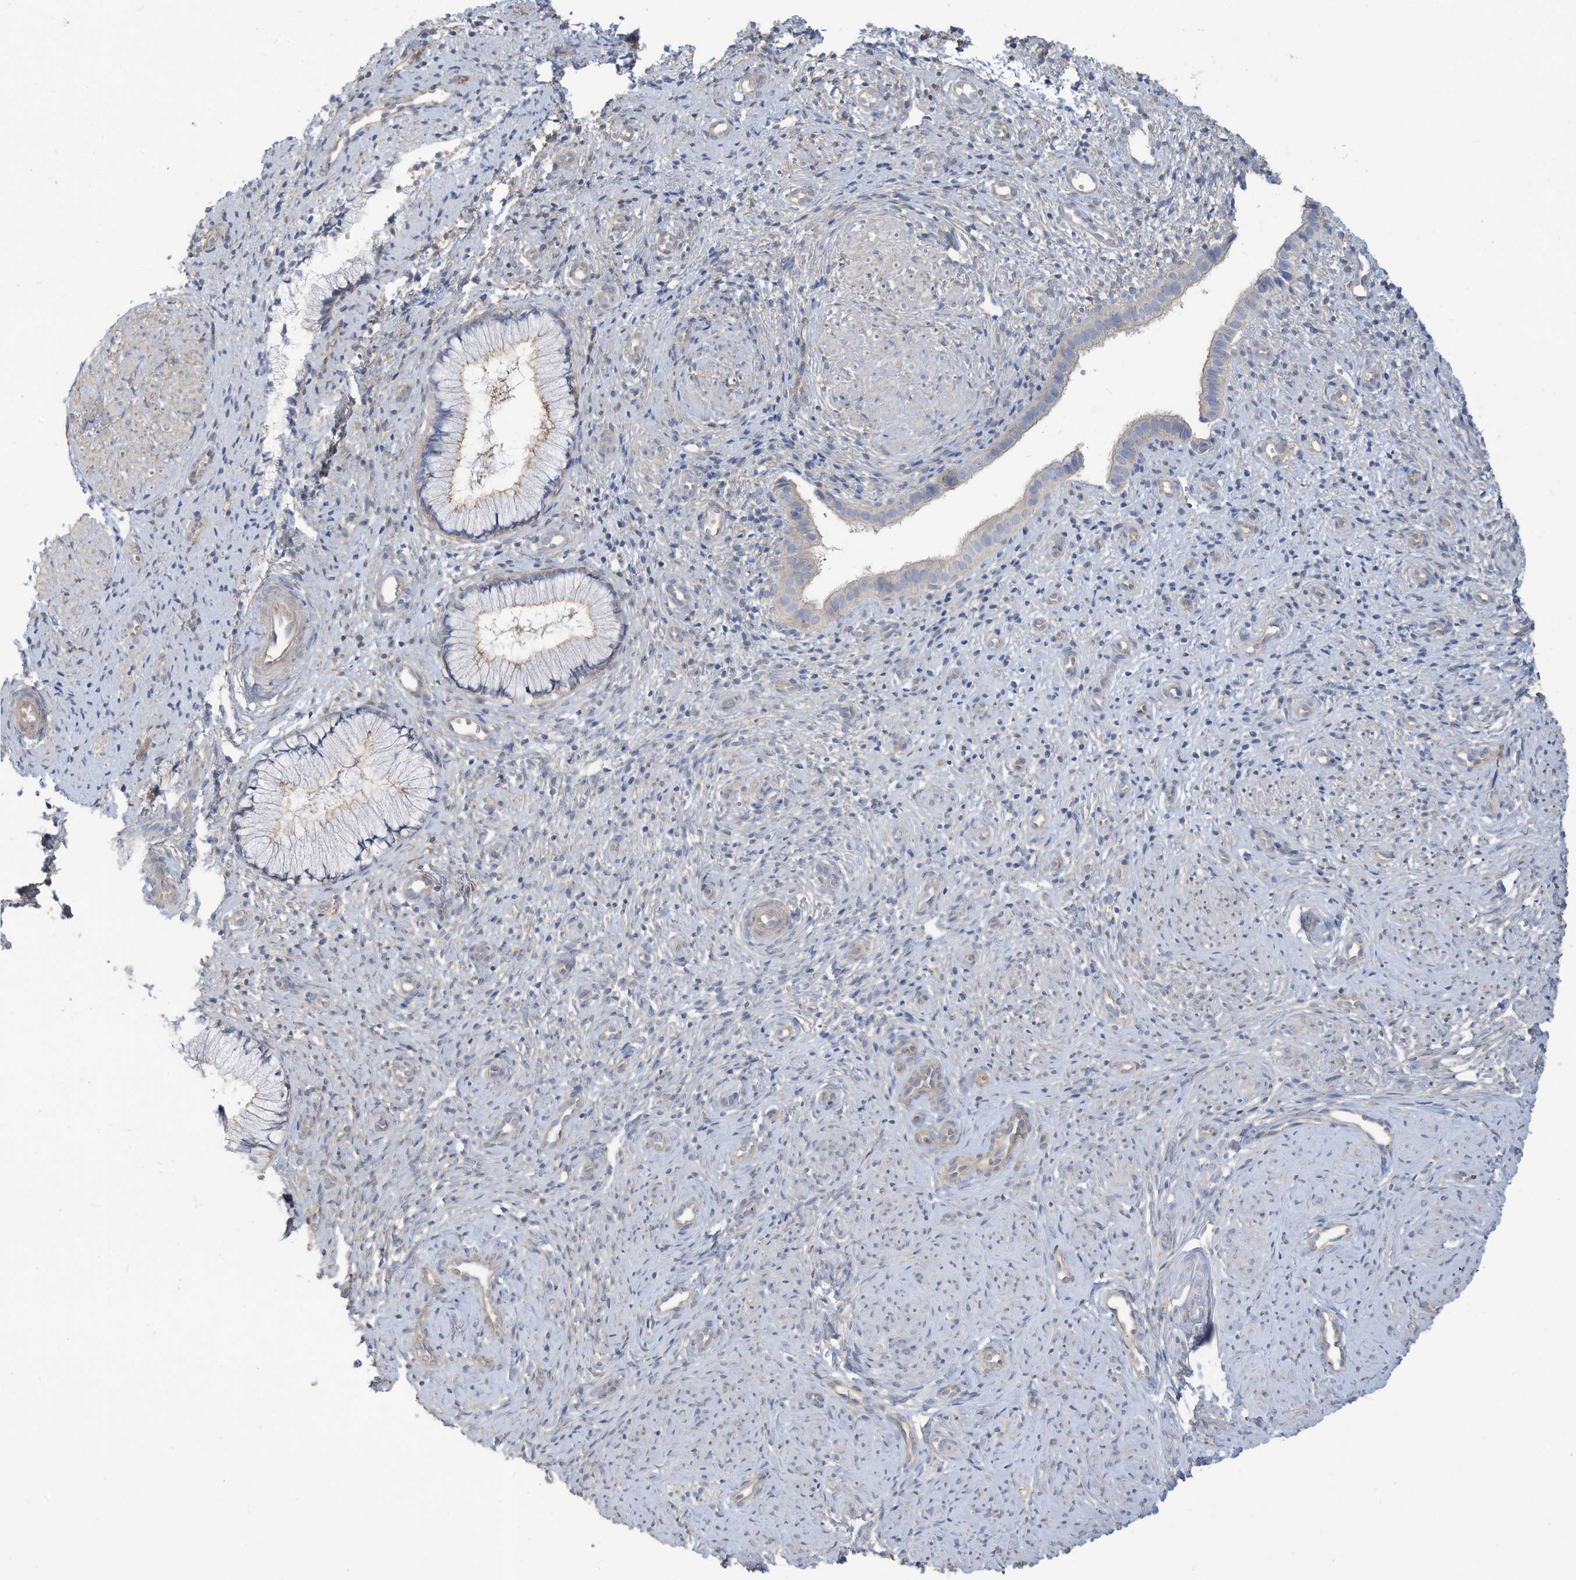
{"staining": {"intensity": "negative", "quantity": "none", "location": "none"}, "tissue": "cervix", "cell_type": "Glandular cells", "image_type": "normal", "snomed": [{"axis": "morphology", "description": "Normal tissue, NOS"}, {"axis": "topography", "description": "Cervix"}], "caption": "There is no significant staining in glandular cells of cervix. The staining is performed using DAB (3,3'-diaminobenzidine) brown chromogen with nuclei counter-stained in using hematoxylin.", "gene": "ADAT2", "patient": {"sex": "female", "age": 27}}